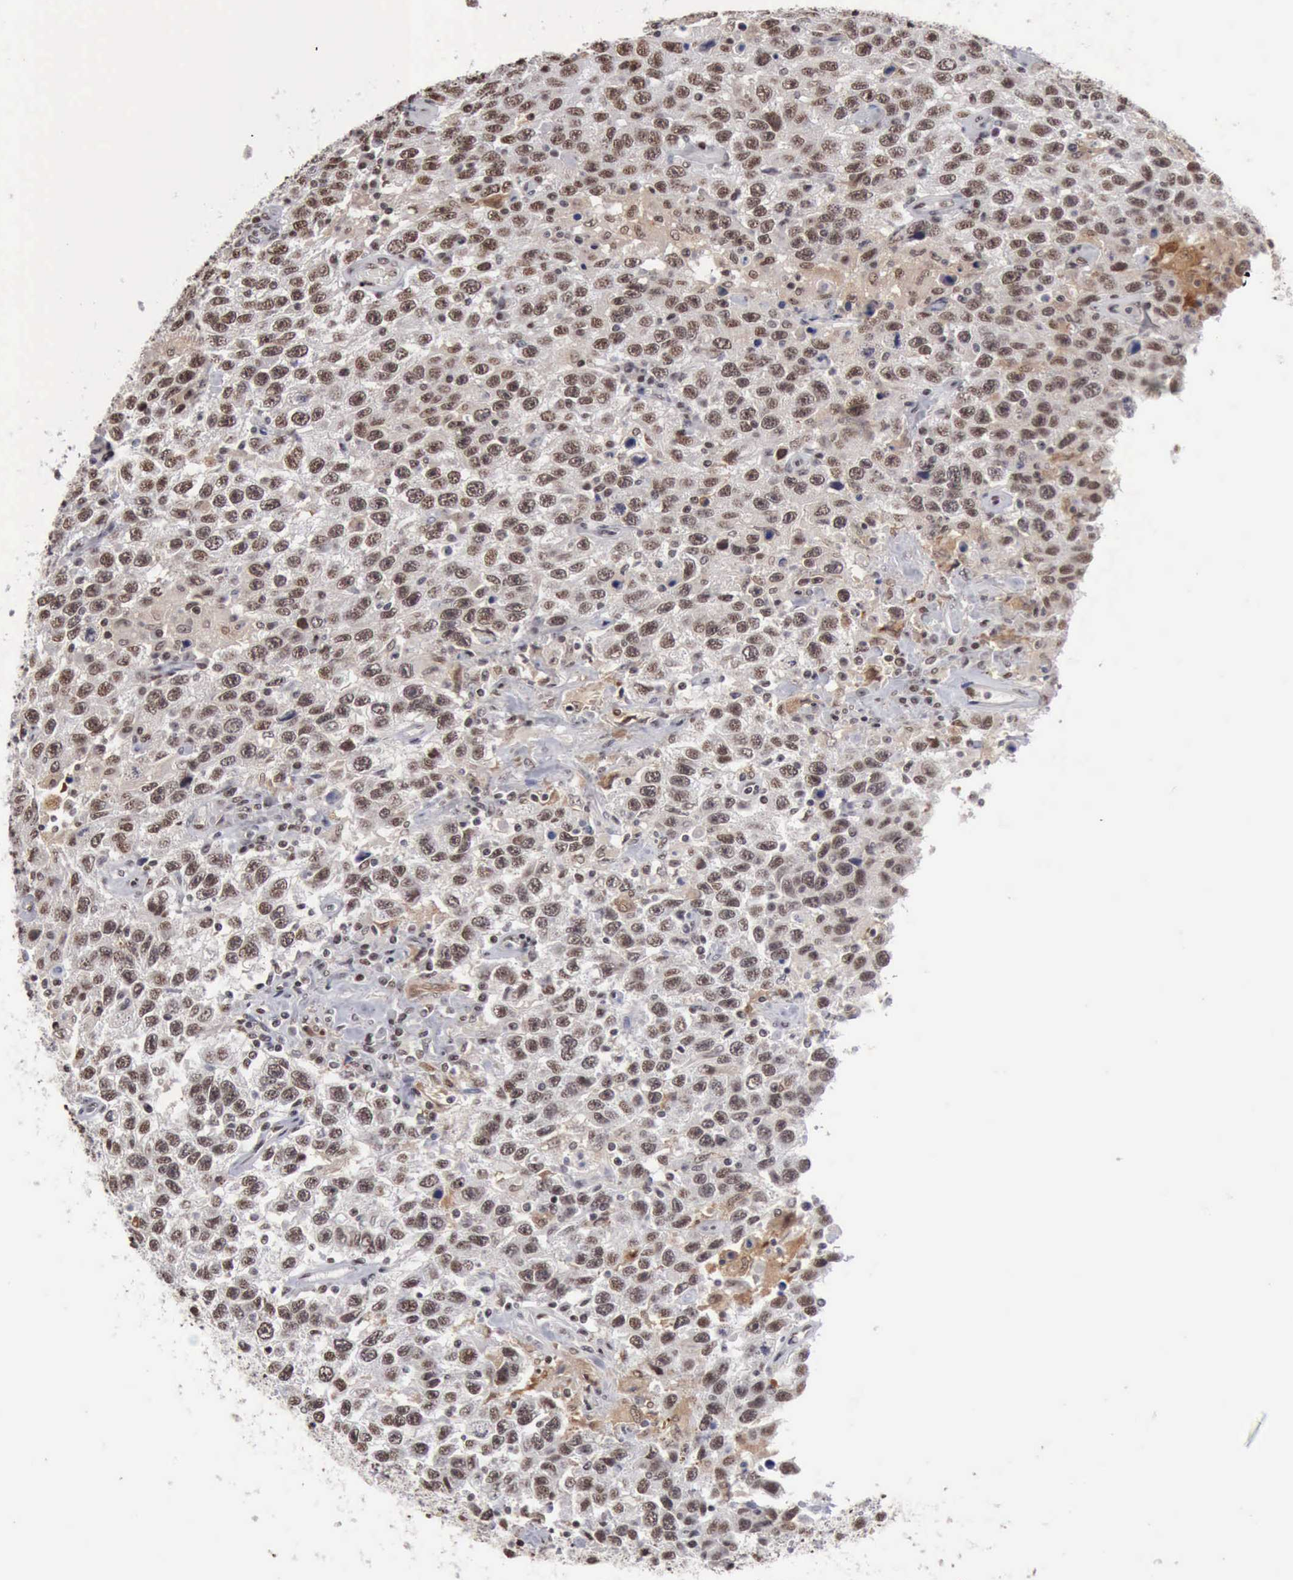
{"staining": {"intensity": "strong", "quantity": ">75%", "location": "nuclear"}, "tissue": "testis cancer", "cell_type": "Tumor cells", "image_type": "cancer", "snomed": [{"axis": "morphology", "description": "Seminoma, NOS"}, {"axis": "topography", "description": "Testis"}], "caption": "A high-resolution micrograph shows IHC staining of seminoma (testis), which shows strong nuclear expression in approximately >75% of tumor cells.", "gene": "KIAA0586", "patient": {"sex": "male", "age": 41}}